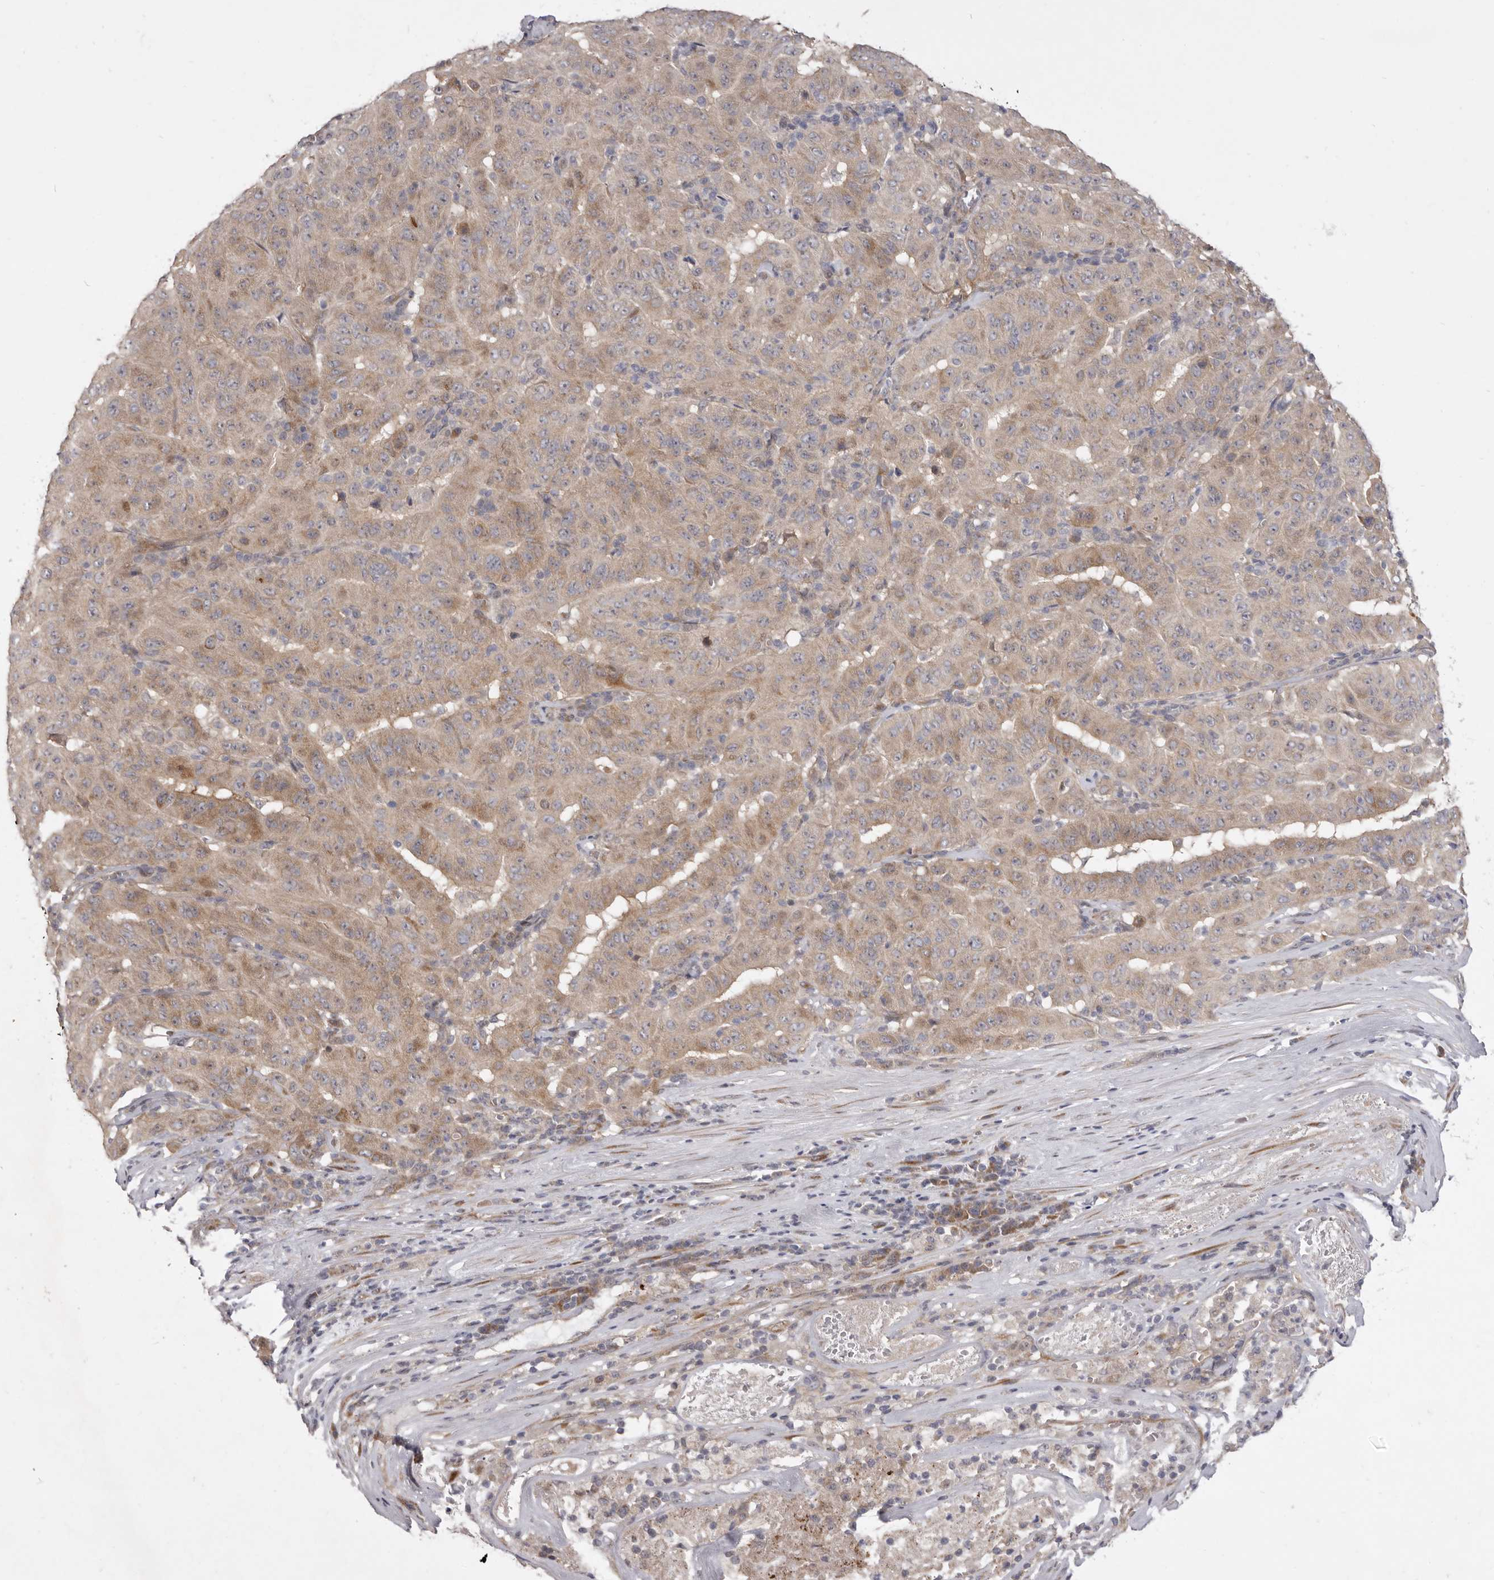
{"staining": {"intensity": "weak", "quantity": ">75%", "location": "cytoplasmic/membranous"}, "tissue": "pancreatic cancer", "cell_type": "Tumor cells", "image_type": "cancer", "snomed": [{"axis": "morphology", "description": "Adenocarcinoma, NOS"}, {"axis": "topography", "description": "Pancreas"}], "caption": "Immunohistochemistry (IHC) staining of adenocarcinoma (pancreatic), which demonstrates low levels of weak cytoplasmic/membranous staining in approximately >75% of tumor cells indicating weak cytoplasmic/membranous protein expression. The staining was performed using DAB (3,3'-diaminobenzidine) (brown) for protein detection and nuclei were counterstained in hematoxylin (blue).", "gene": "TBC1D8B", "patient": {"sex": "male", "age": 63}}